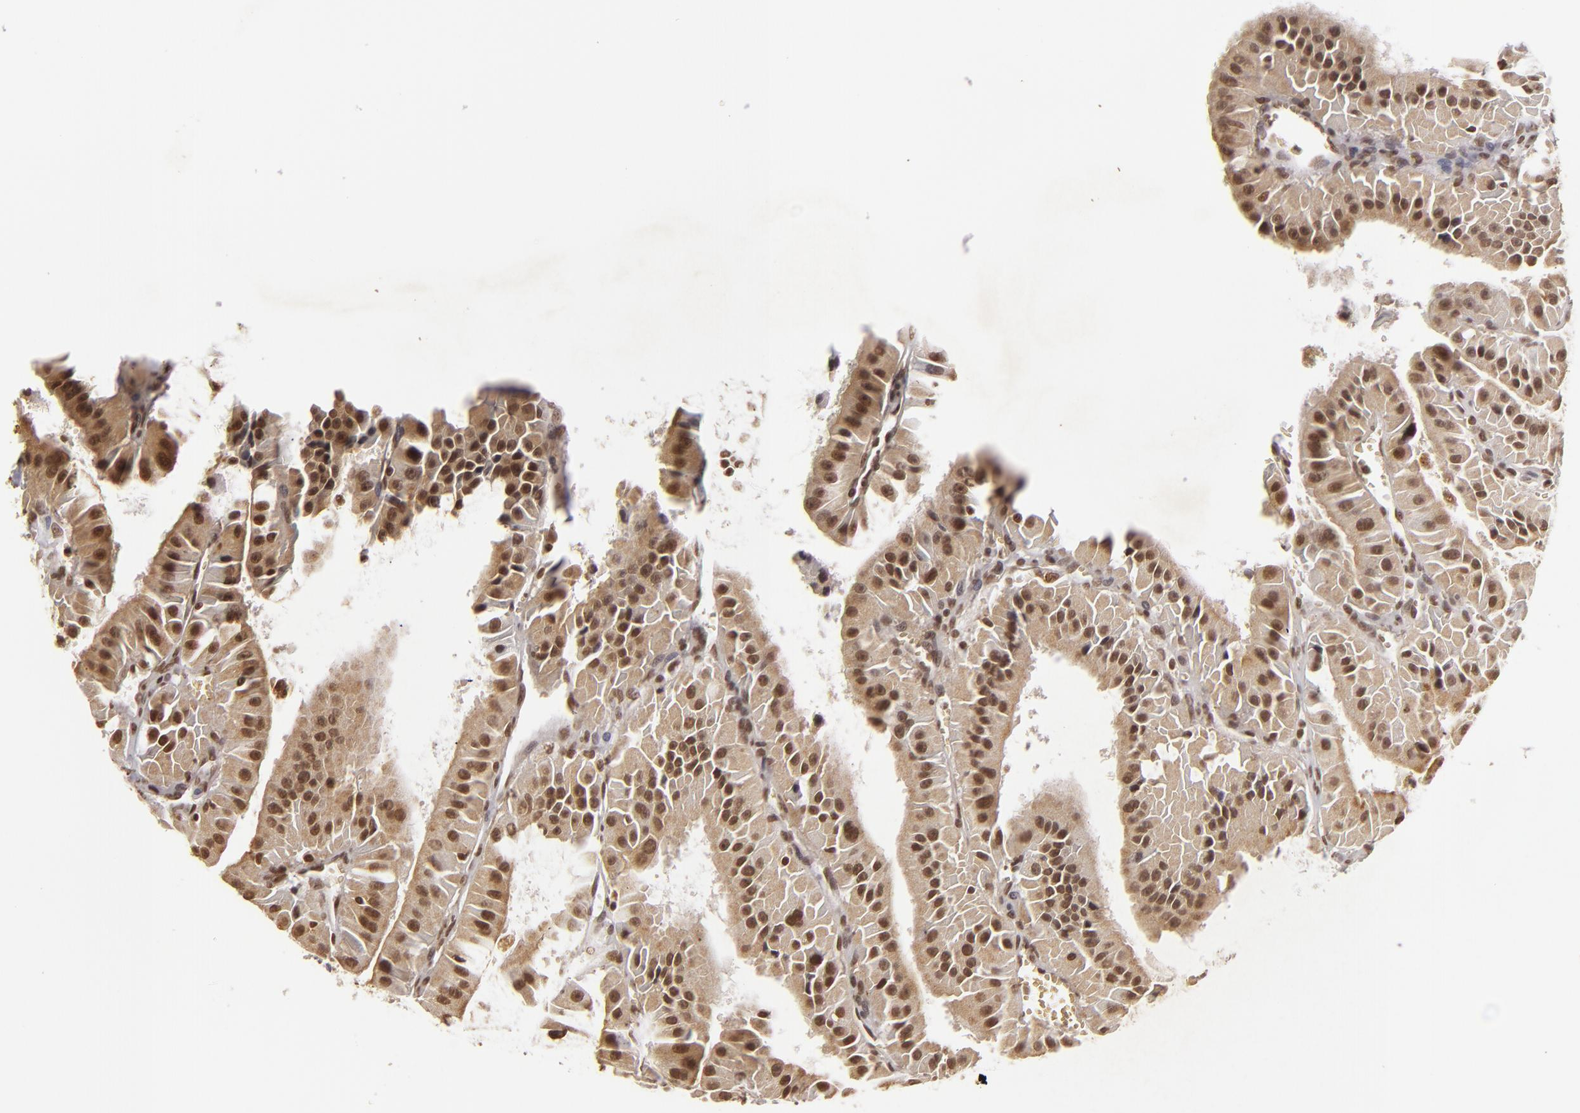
{"staining": {"intensity": "moderate", "quantity": ">75%", "location": "nuclear"}, "tissue": "thyroid cancer", "cell_type": "Tumor cells", "image_type": "cancer", "snomed": [{"axis": "morphology", "description": "Carcinoma, NOS"}, {"axis": "topography", "description": "Thyroid gland"}], "caption": "This is a photomicrograph of immunohistochemistry staining of thyroid cancer, which shows moderate expression in the nuclear of tumor cells.", "gene": "CUL3", "patient": {"sex": "male", "age": 76}}